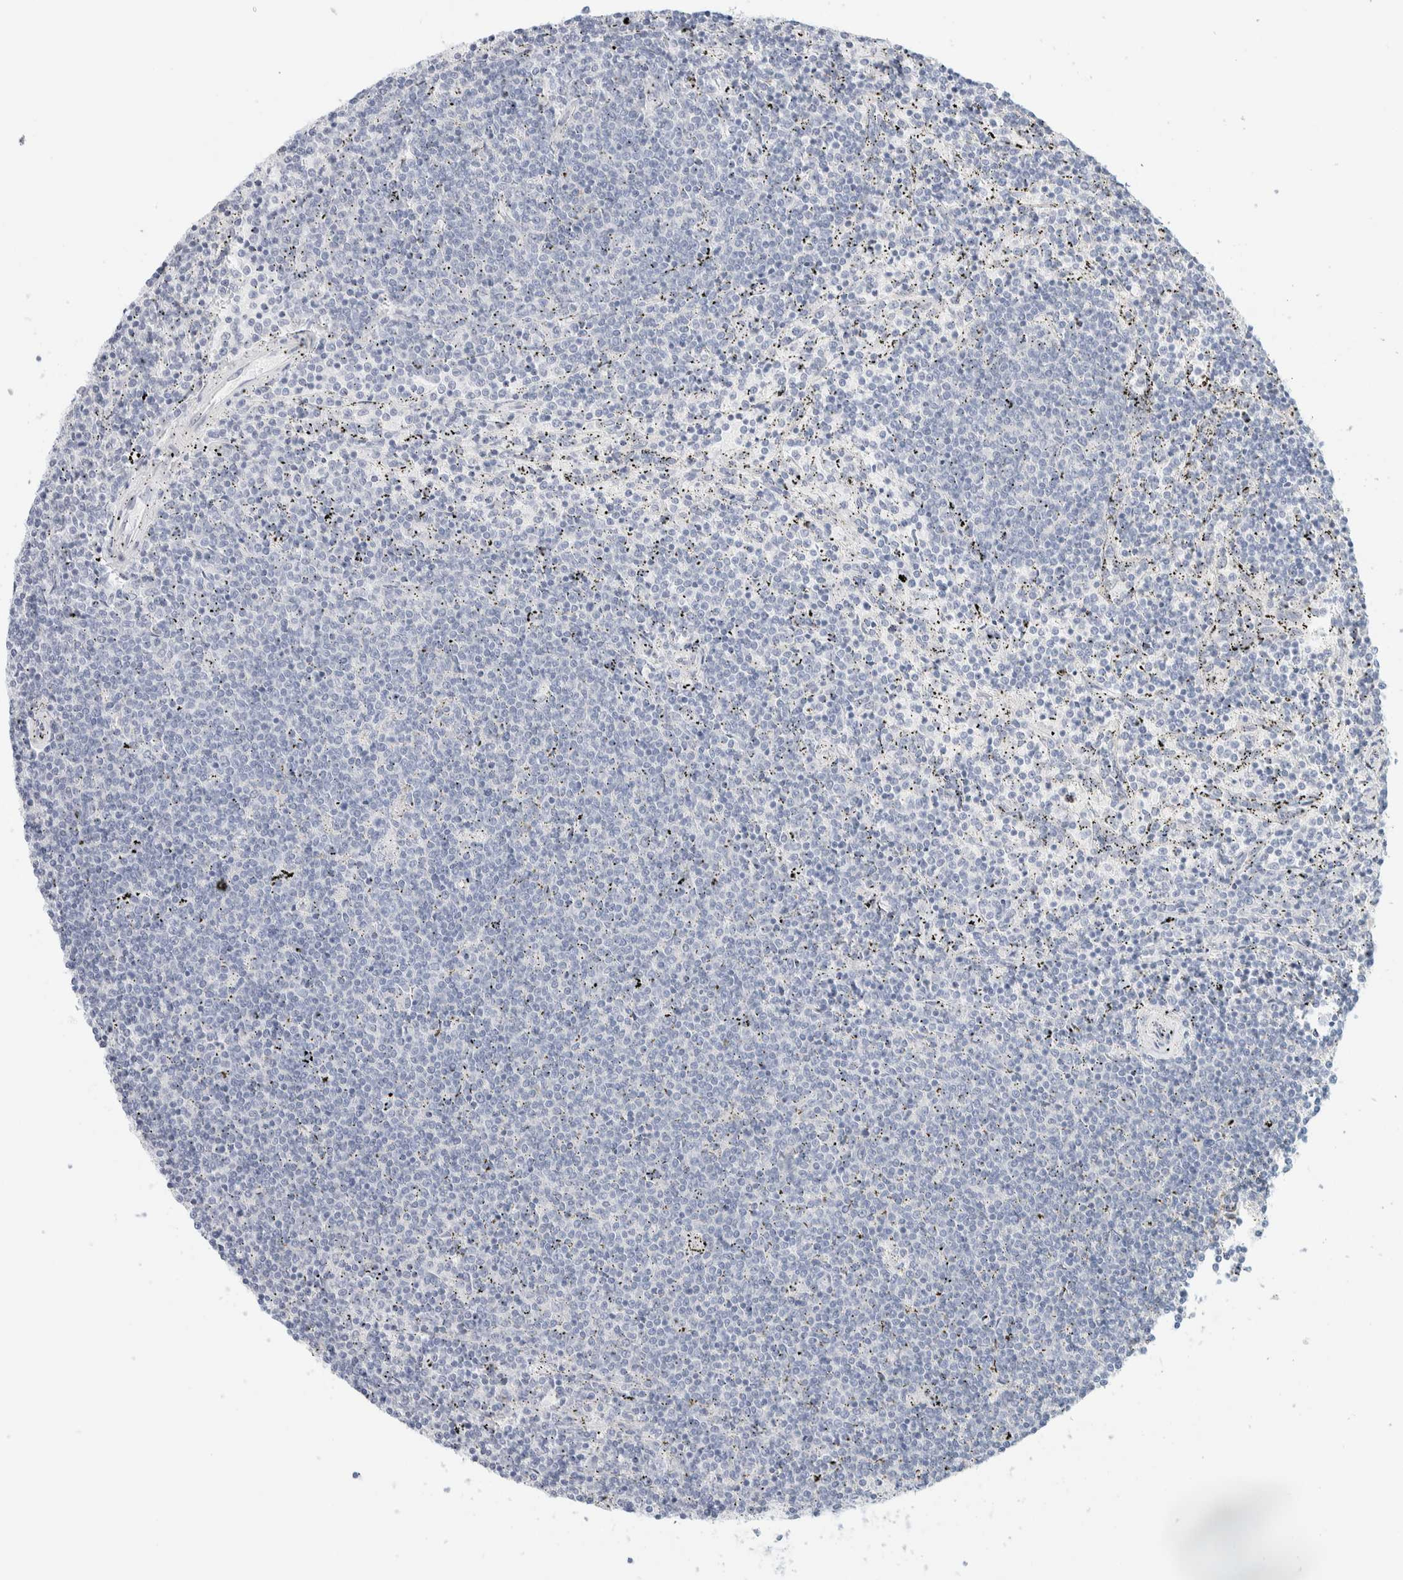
{"staining": {"intensity": "negative", "quantity": "none", "location": "none"}, "tissue": "lymphoma", "cell_type": "Tumor cells", "image_type": "cancer", "snomed": [{"axis": "morphology", "description": "Malignant lymphoma, non-Hodgkin's type, Low grade"}, {"axis": "topography", "description": "Spleen"}], "caption": "Immunohistochemistry micrograph of neoplastic tissue: lymphoma stained with DAB reveals no significant protein positivity in tumor cells.", "gene": "ATCAY", "patient": {"sex": "female", "age": 50}}